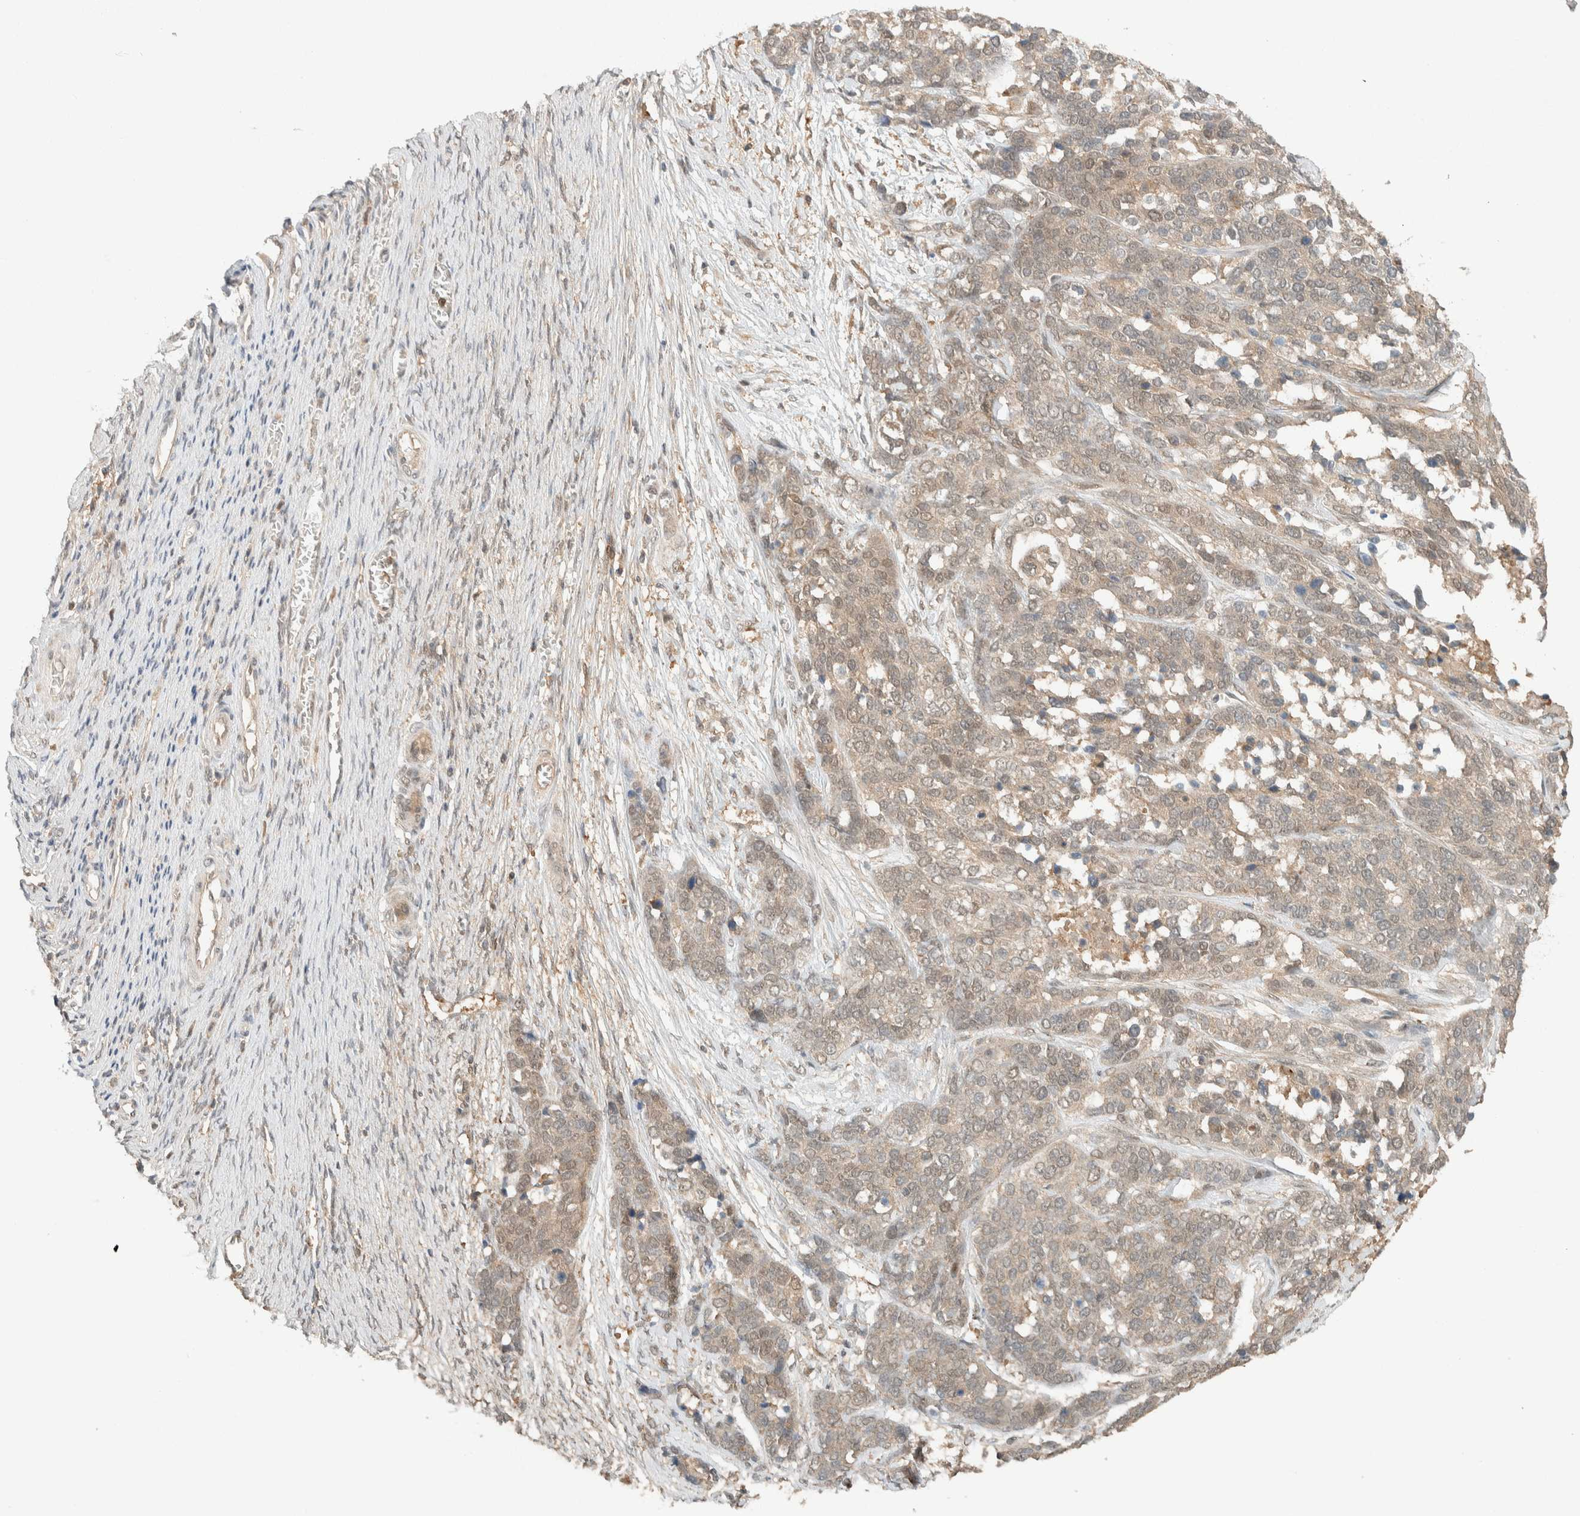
{"staining": {"intensity": "weak", "quantity": "25%-75%", "location": "cytoplasmic/membranous,nuclear"}, "tissue": "ovarian cancer", "cell_type": "Tumor cells", "image_type": "cancer", "snomed": [{"axis": "morphology", "description": "Cystadenocarcinoma, serous, NOS"}, {"axis": "topography", "description": "Ovary"}], "caption": "Human ovarian serous cystadenocarcinoma stained with a brown dye reveals weak cytoplasmic/membranous and nuclear positive staining in approximately 25%-75% of tumor cells.", "gene": "ZNF567", "patient": {"sex": "female", "age": 44}}